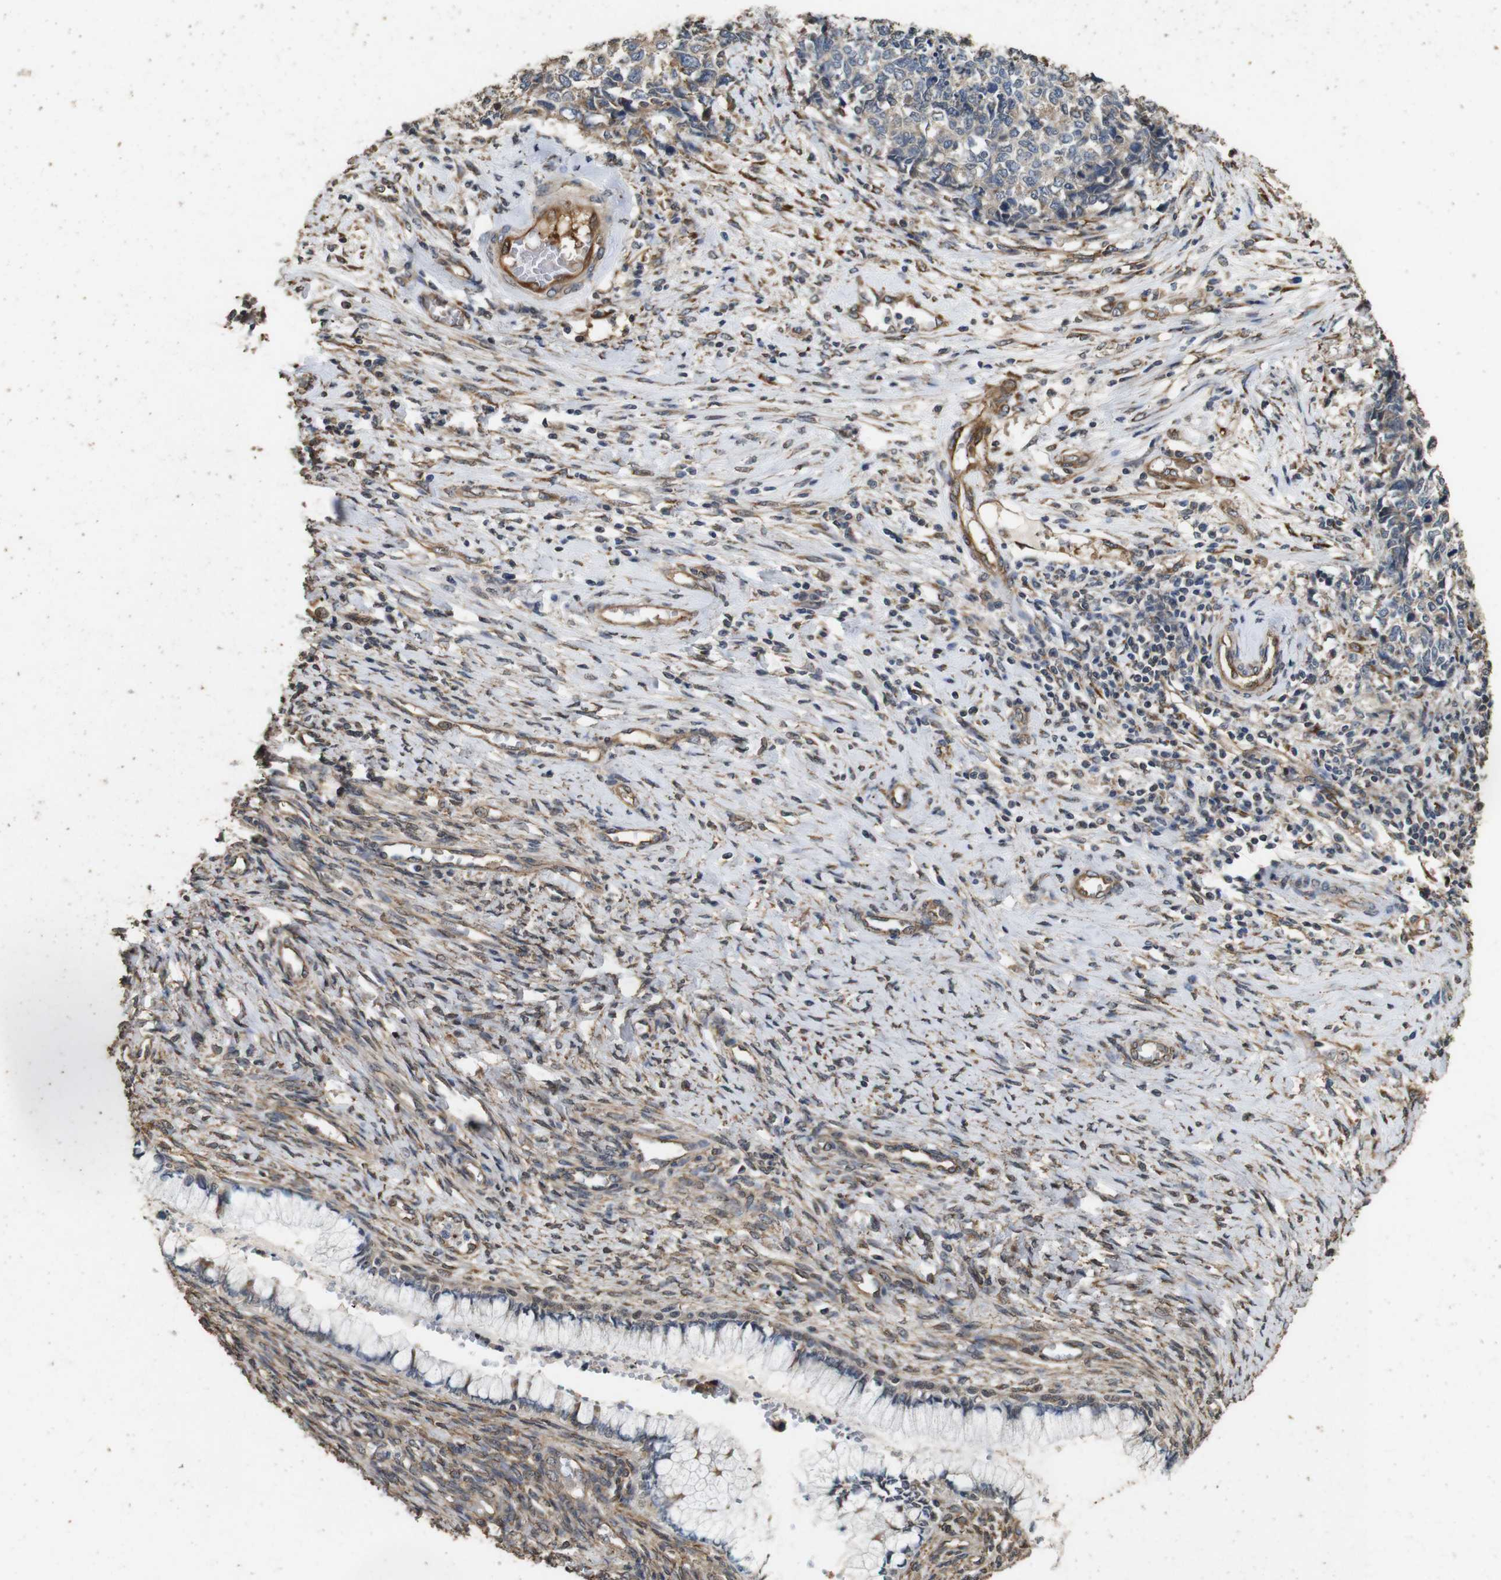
{"staining": {"intensity": "weak", "quantity": ">75%", "location": "cytoplasmic/membranous"}, "tissue": "cervical cancer", "cell_type": "Tumor cells", "image_type": "cancer", "snomed": [{"axis": "morphology", "description": "Squamous cell carcinoma, NOS"}, {"axis": "topography", "description": "Cervix"}], "caption": "Protein staining of cervical cancer tissue shows weak cytoplasmic/membranous staining in approximately >75% of tumor cells. (DAB (3,3'-diaminobenzidine) IHC with brightfield microscopy, high magnification).", "gene": "CNPY4", "patient": {"sex": "female", "age": 63}}